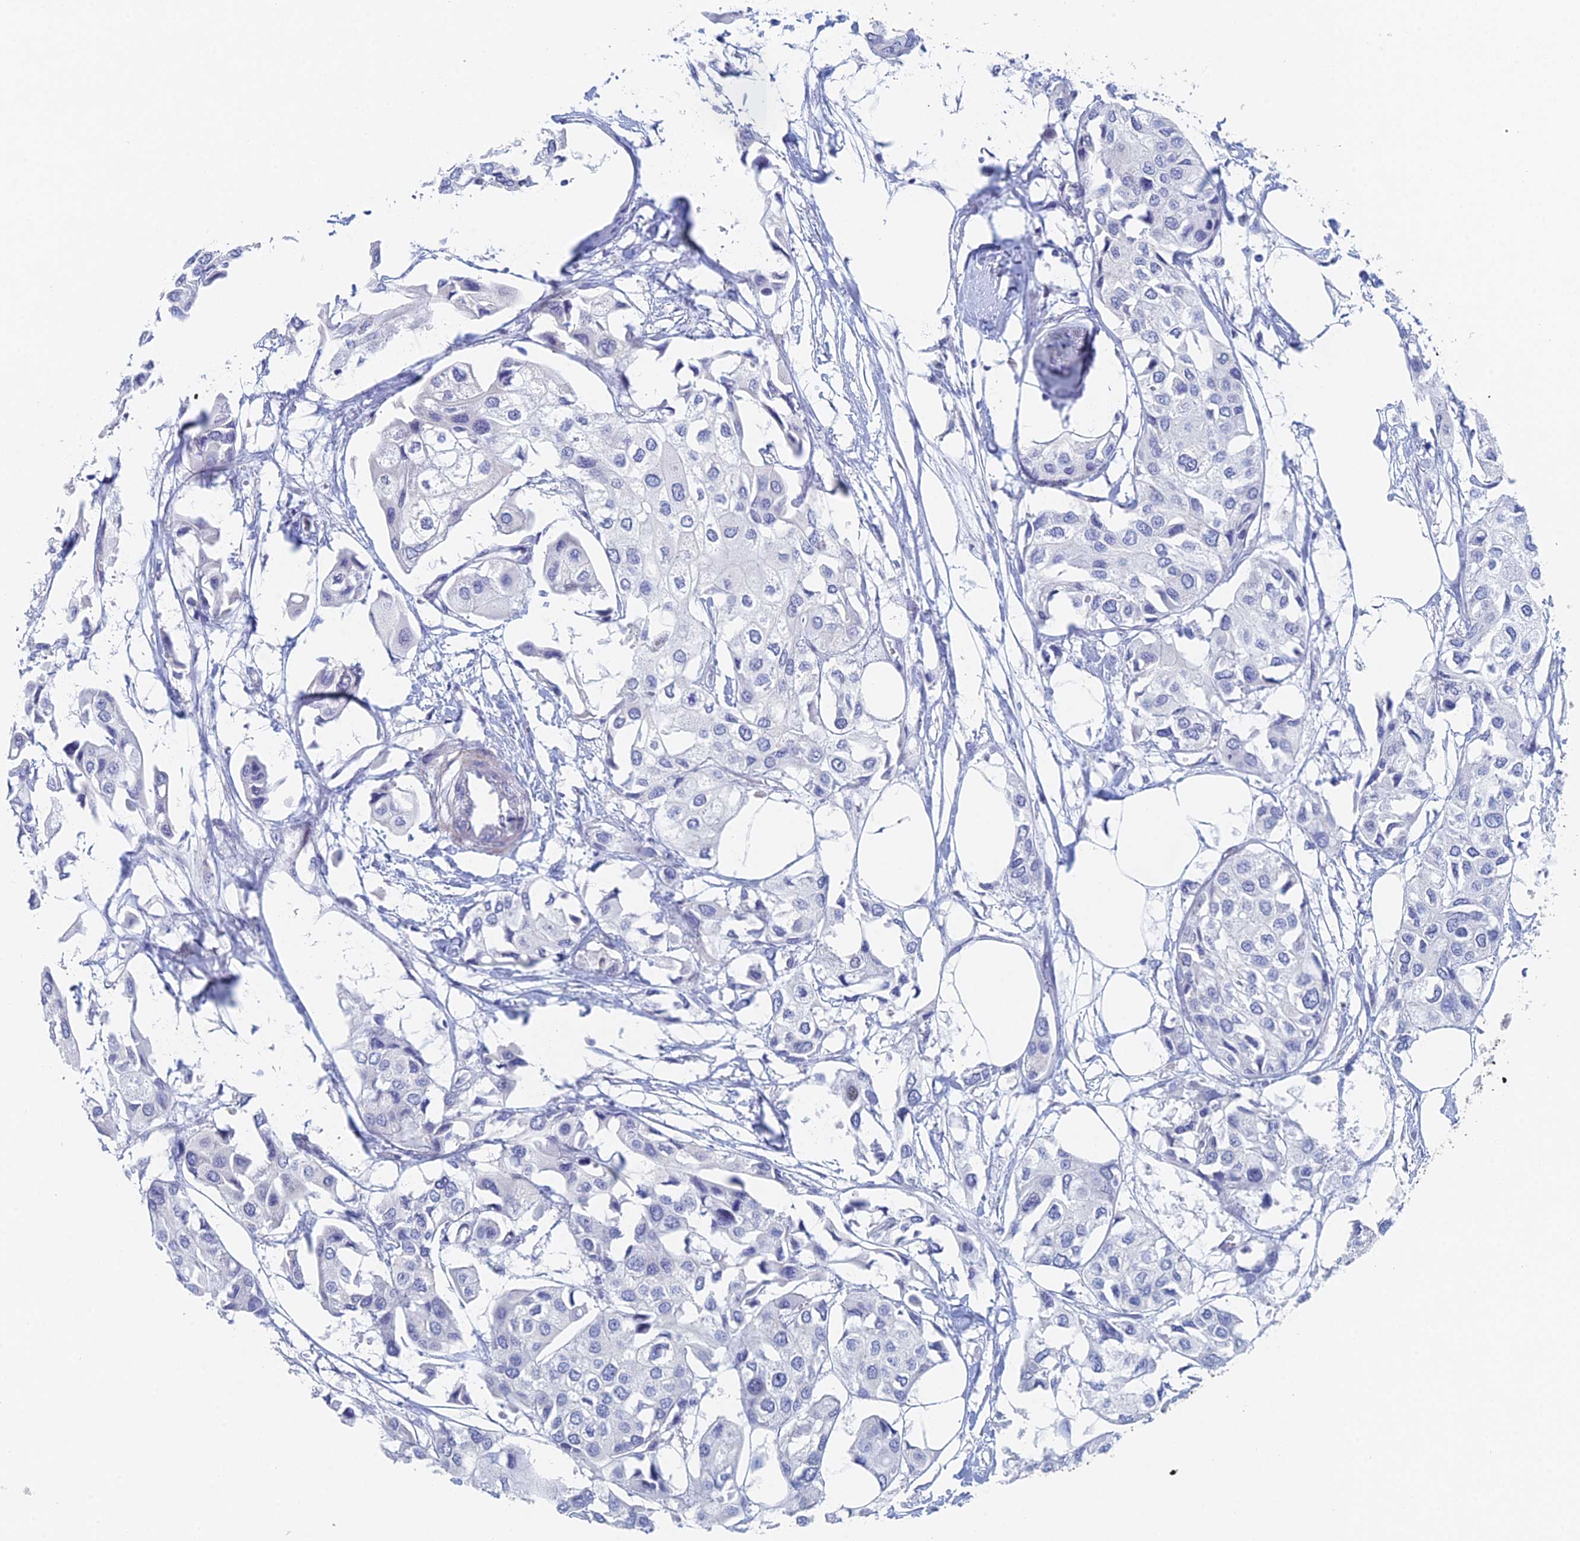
{"staining": {"intensity": "negative", "quantity": "none", "location": "none"}, "tissue": "urothelial cancer", "cell_type": "Tumor cells", "image_type": "cancer", "snomed": [{"axis": "morphology", "description": "Urothelial carcinoma, High grade"}, {"axis": "topography", "description": "Urinary bladder"}], "caption": "This is an immunohistochemistry (IHC) photomicrograph of human urothelial cancer. There is no positivity in tumor cells.", "gene": "DRGX", "patient": {"sex": "male", "age": 64}}